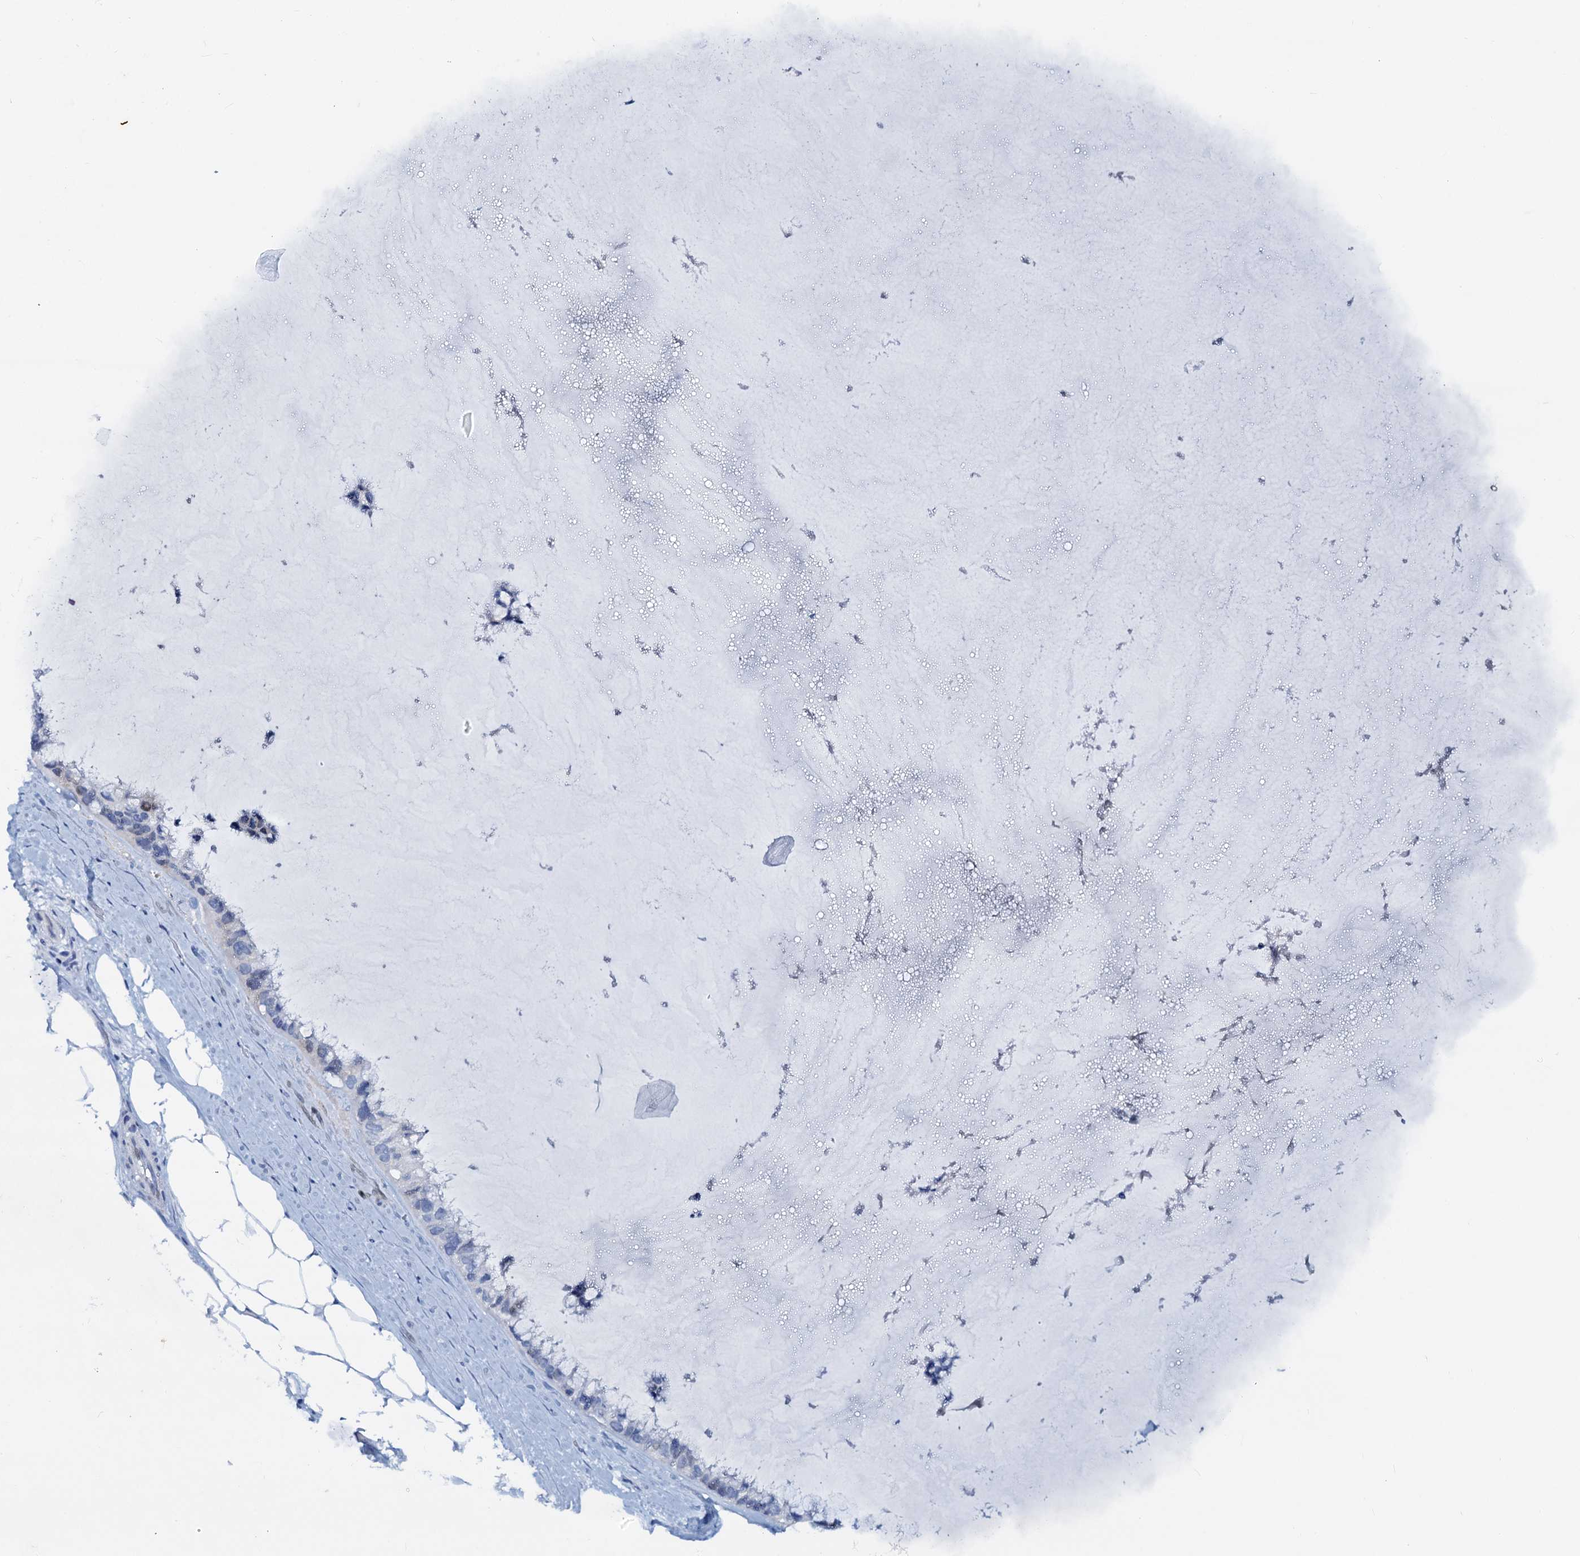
{"staining": {"intensity": "negative", "quantity": "none", "location": "none"}, "tissue": "ovarian cancer", "cell_type": "Tumor cells", "image_type": "cancer", "snomed": [{"axis": "morphology", "description": "Cystadenocarcinoma, mucinous, NOS"}, {"axis": "topography", "description": "Ovary"}], "caption": "There is no significant expression in tumor cells of ovarian cancer.", "gene": "PTGES3", "patient": {"sex": "female", "age": 39}}